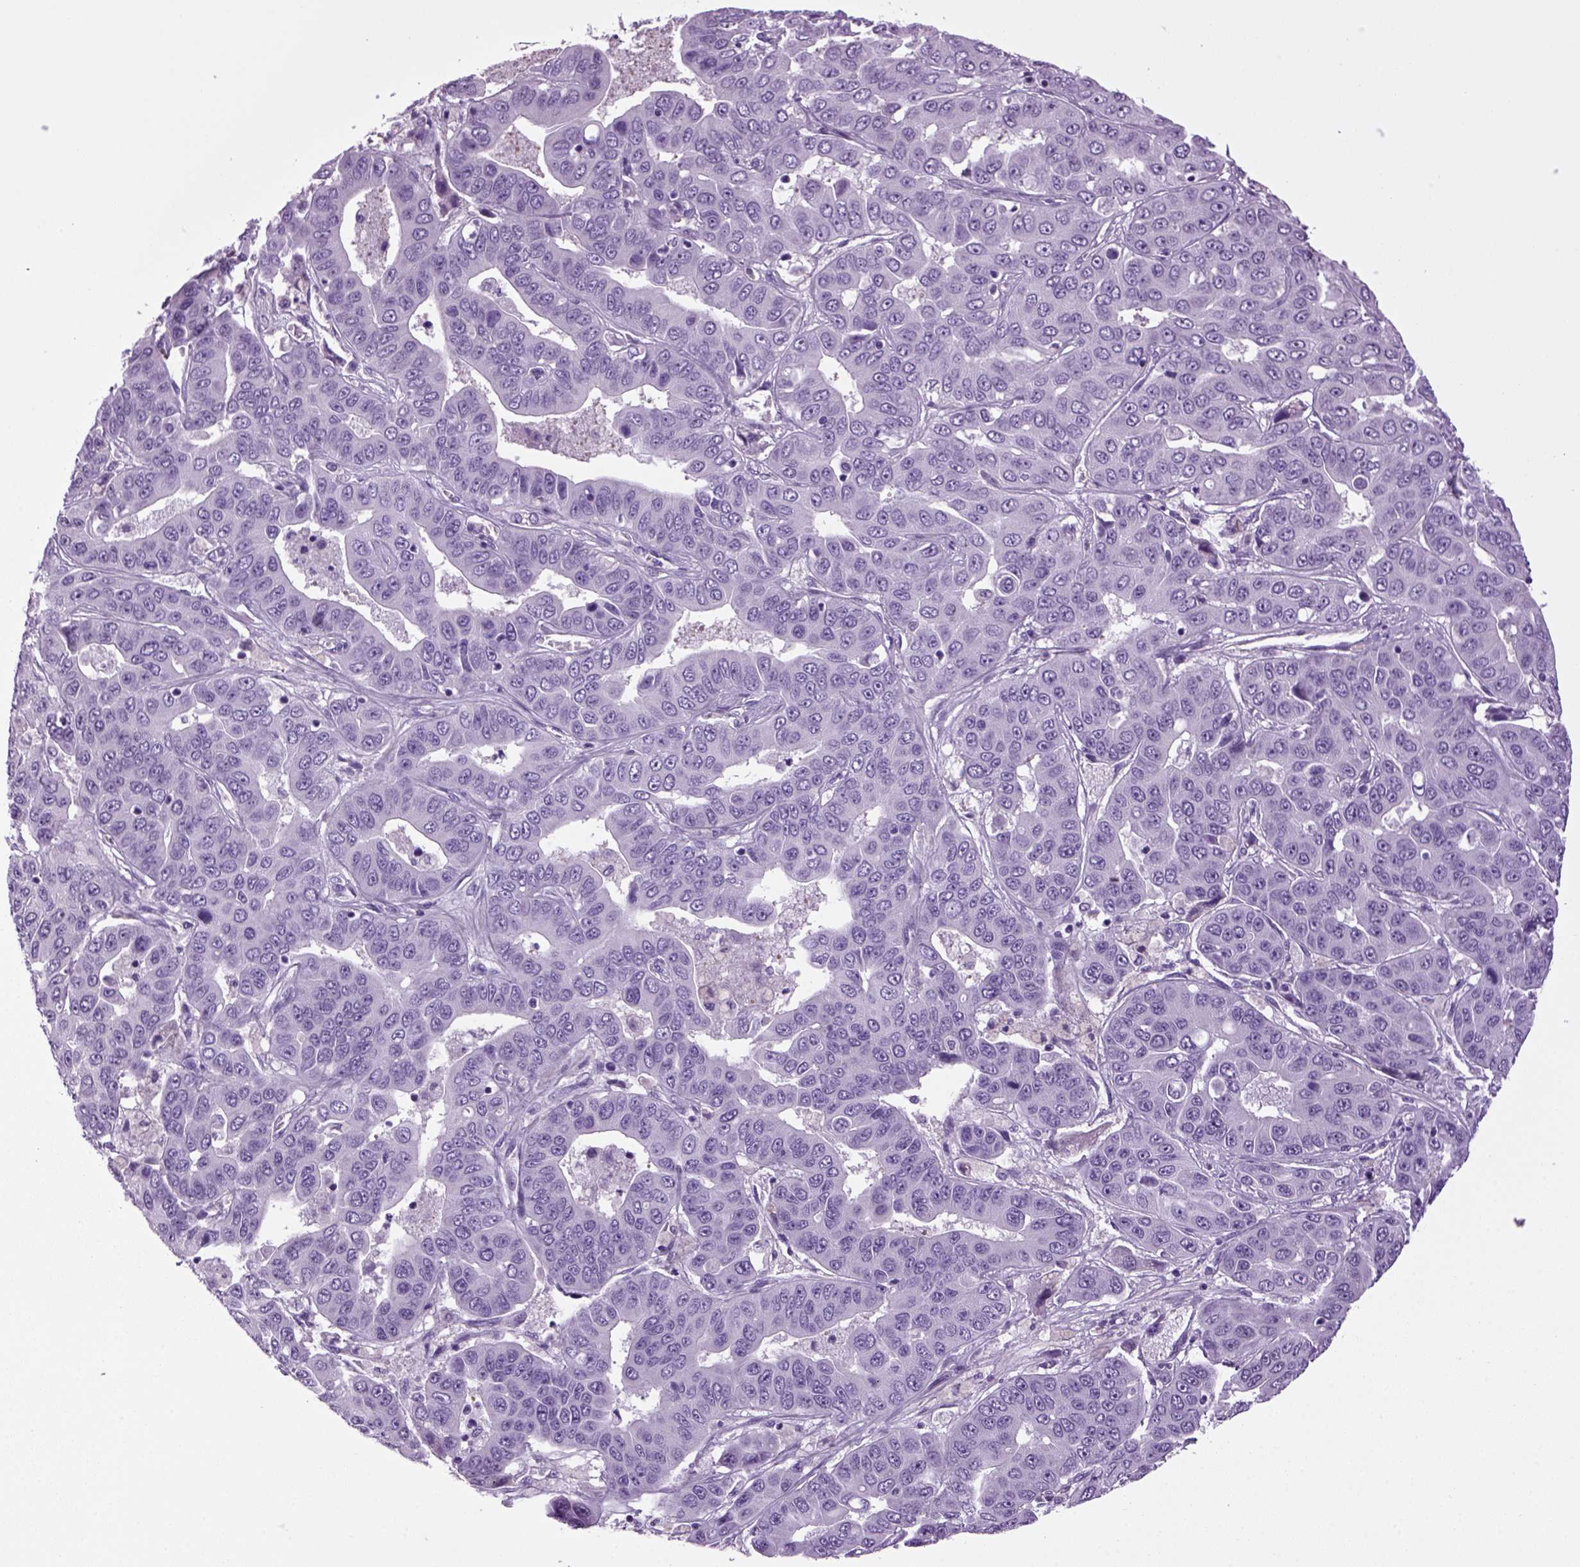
{"staining": {"intensity": "negative", "quantity": "none", "location": "none"}, "tissue": "liver cancer", "cell_type": "Tumor cells", "image_type": "cancer", "snomed": [{"axis": "morphology", "description": "Cholangiocarcinoma"}, {"axis": "topography", "description": "Liver"}], "caption": "Immunohistochemistry of liver cholangiocarcinoma reveals no positivity in tumor cells.", "gene": "HMCN2", "patient": {"sex": "female", "age": 52}}